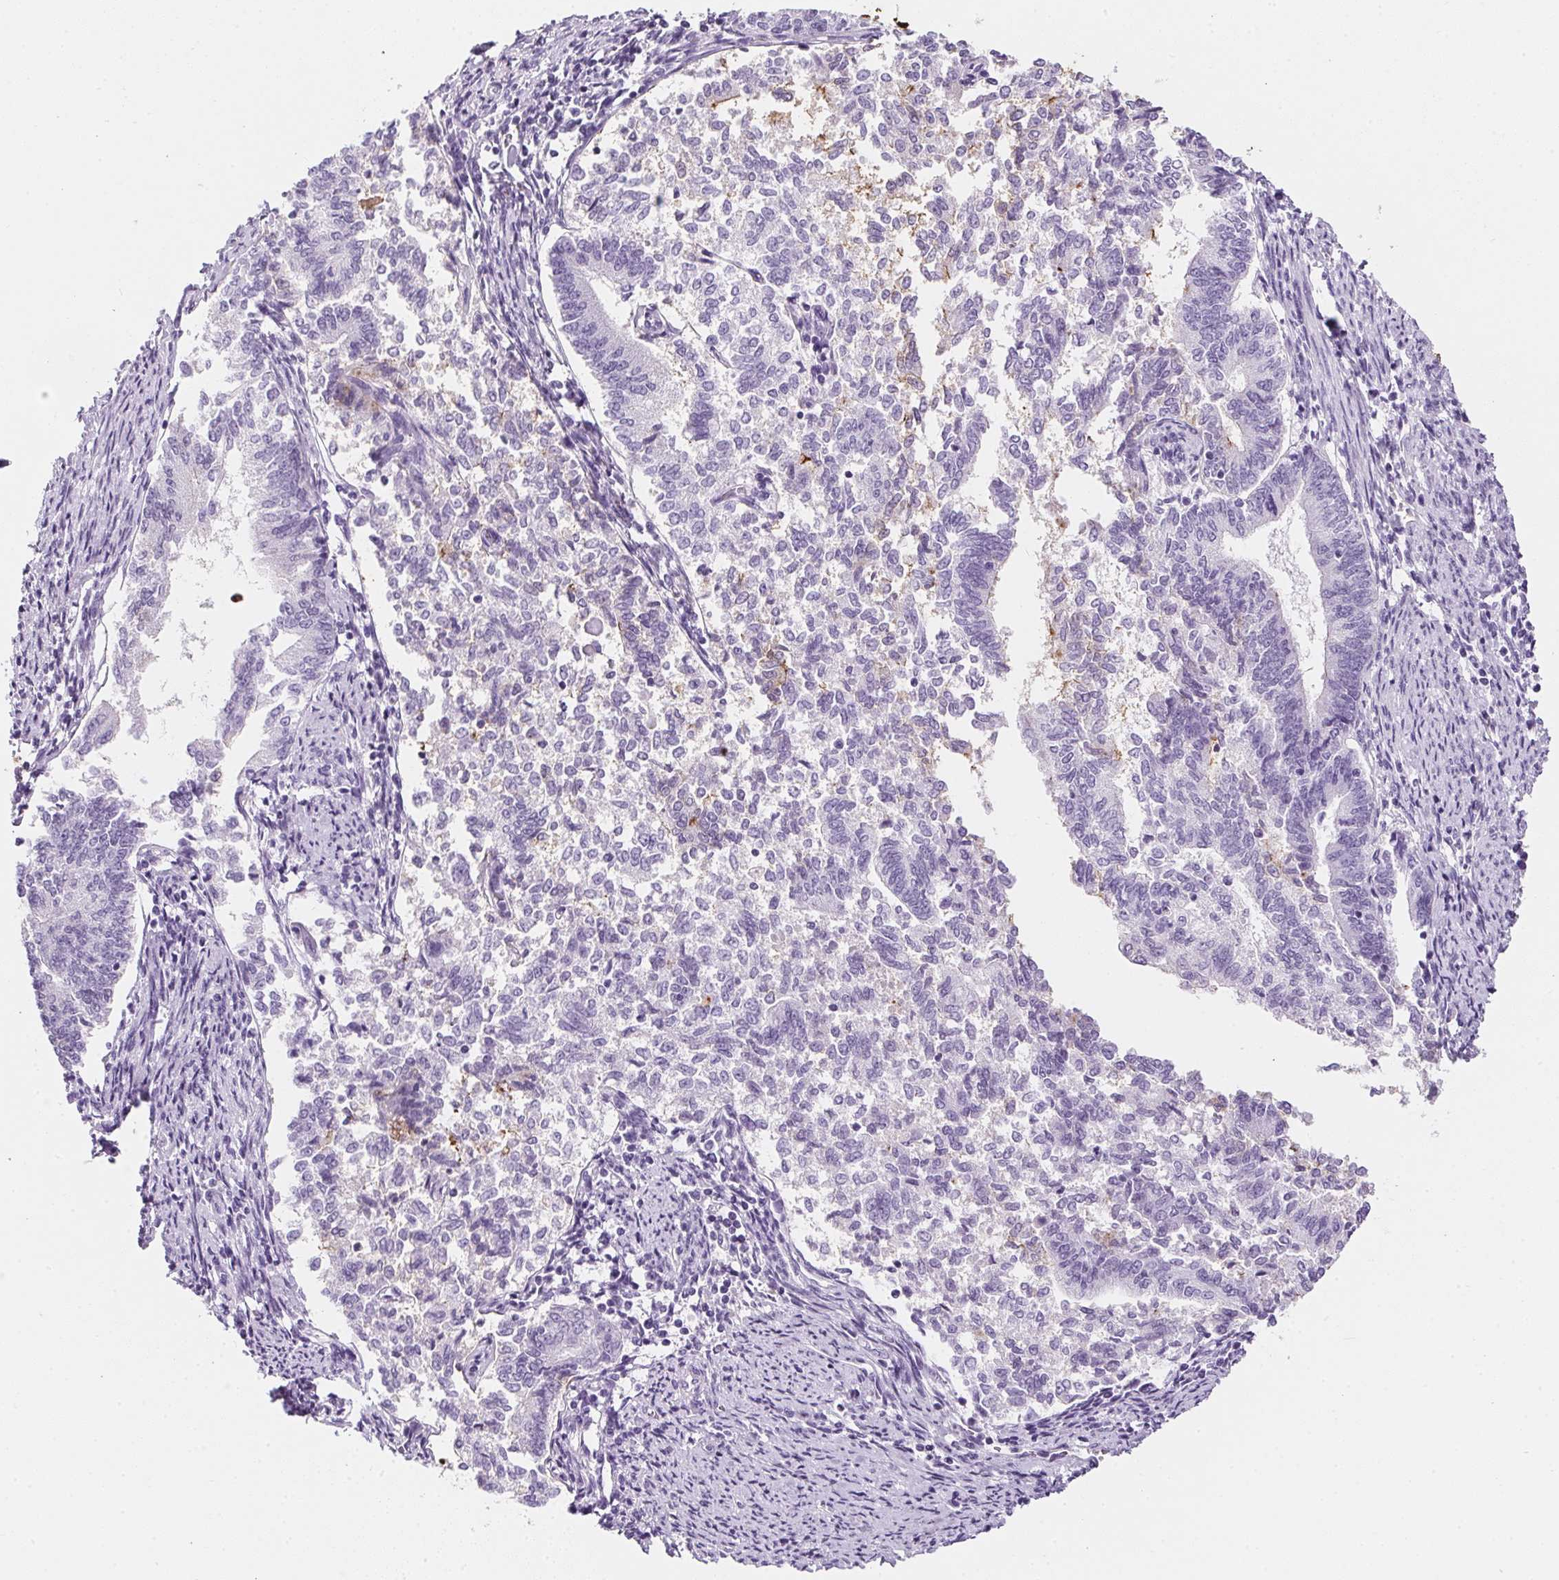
{"staining": {"intensity": "strong", "quantity": "<25%", "location": "cytoplasmic/membranous"}, "tissue": "endometrial cancer", "cell_type": "Tumor cells", "image_type": "cancer", "snomed": [{"axis": "morphology", "description": "Adenocarcinoma, NOS"}, {"axis": "topography", "description": "Endometrium"}], "caption": "Protein expression by IHC shows strong cytoplasmic/membranous staining in about <25% of tumor cells in adenocarcinoma (endometrial).", "gene": "AQP5", "patient": {"sex": "female", "age": 65}}